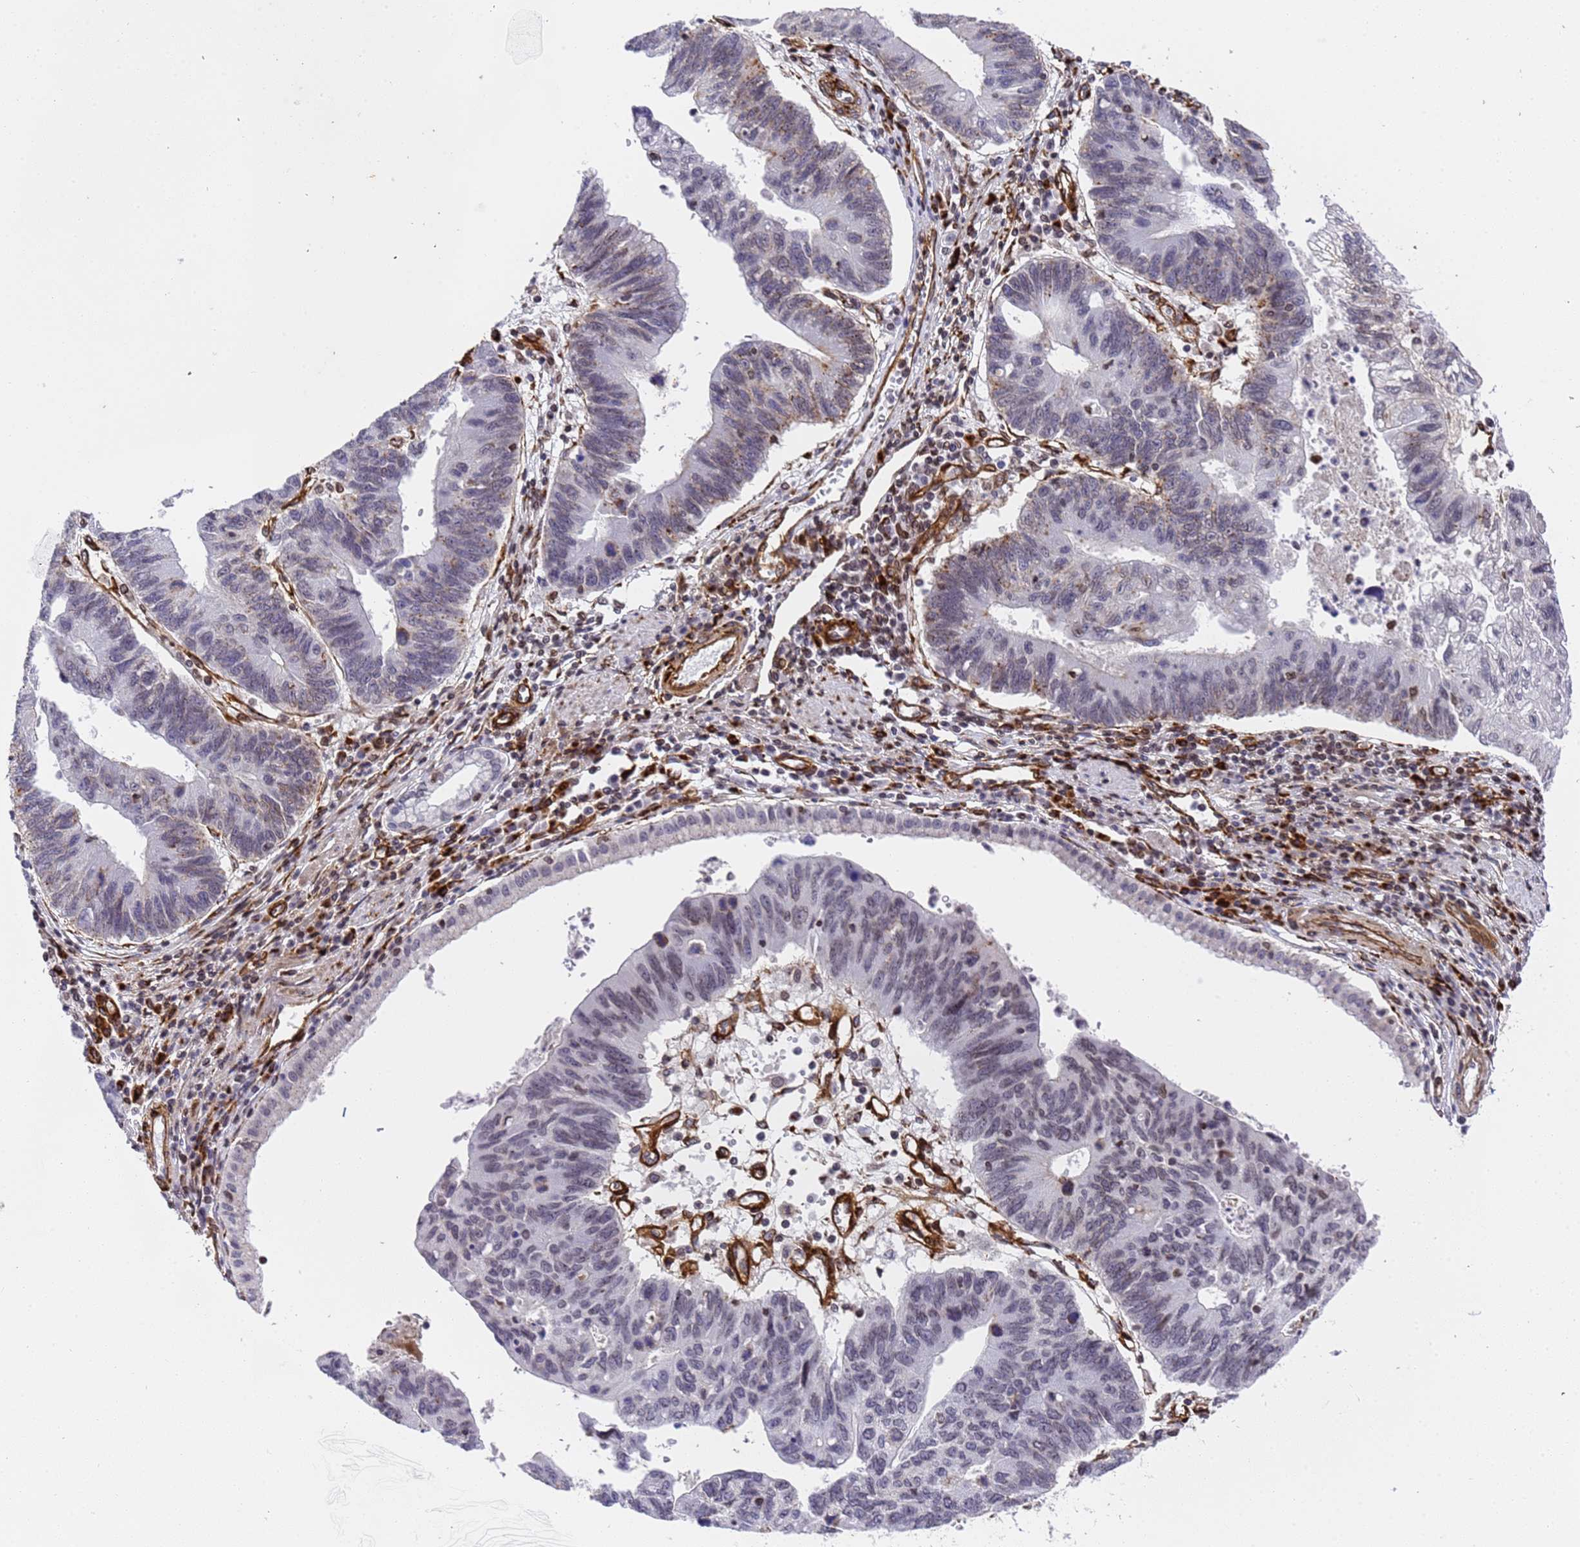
{"staining": {"intensity": "moderate", "quantity": "<25%", "location": "cytoplasmic/membranous"}, "tissue": "stomach cancer", "cell_type": "Tumor cells", "image_type": "cancer", "snomed": [{"axis": "morphology", "description": "Adenocarcinoma, NOS"}, {"axis": "topography", "description": "Stomach"}], "caption": "Stomach cancer (adenocarcinoma) stained with IHC exhibits moderate cytoplasmic/membranous positivity in about <25% of tumor cells.", "gene": "IGFBP7", "patient": {"sex": "male", "age": 59}}